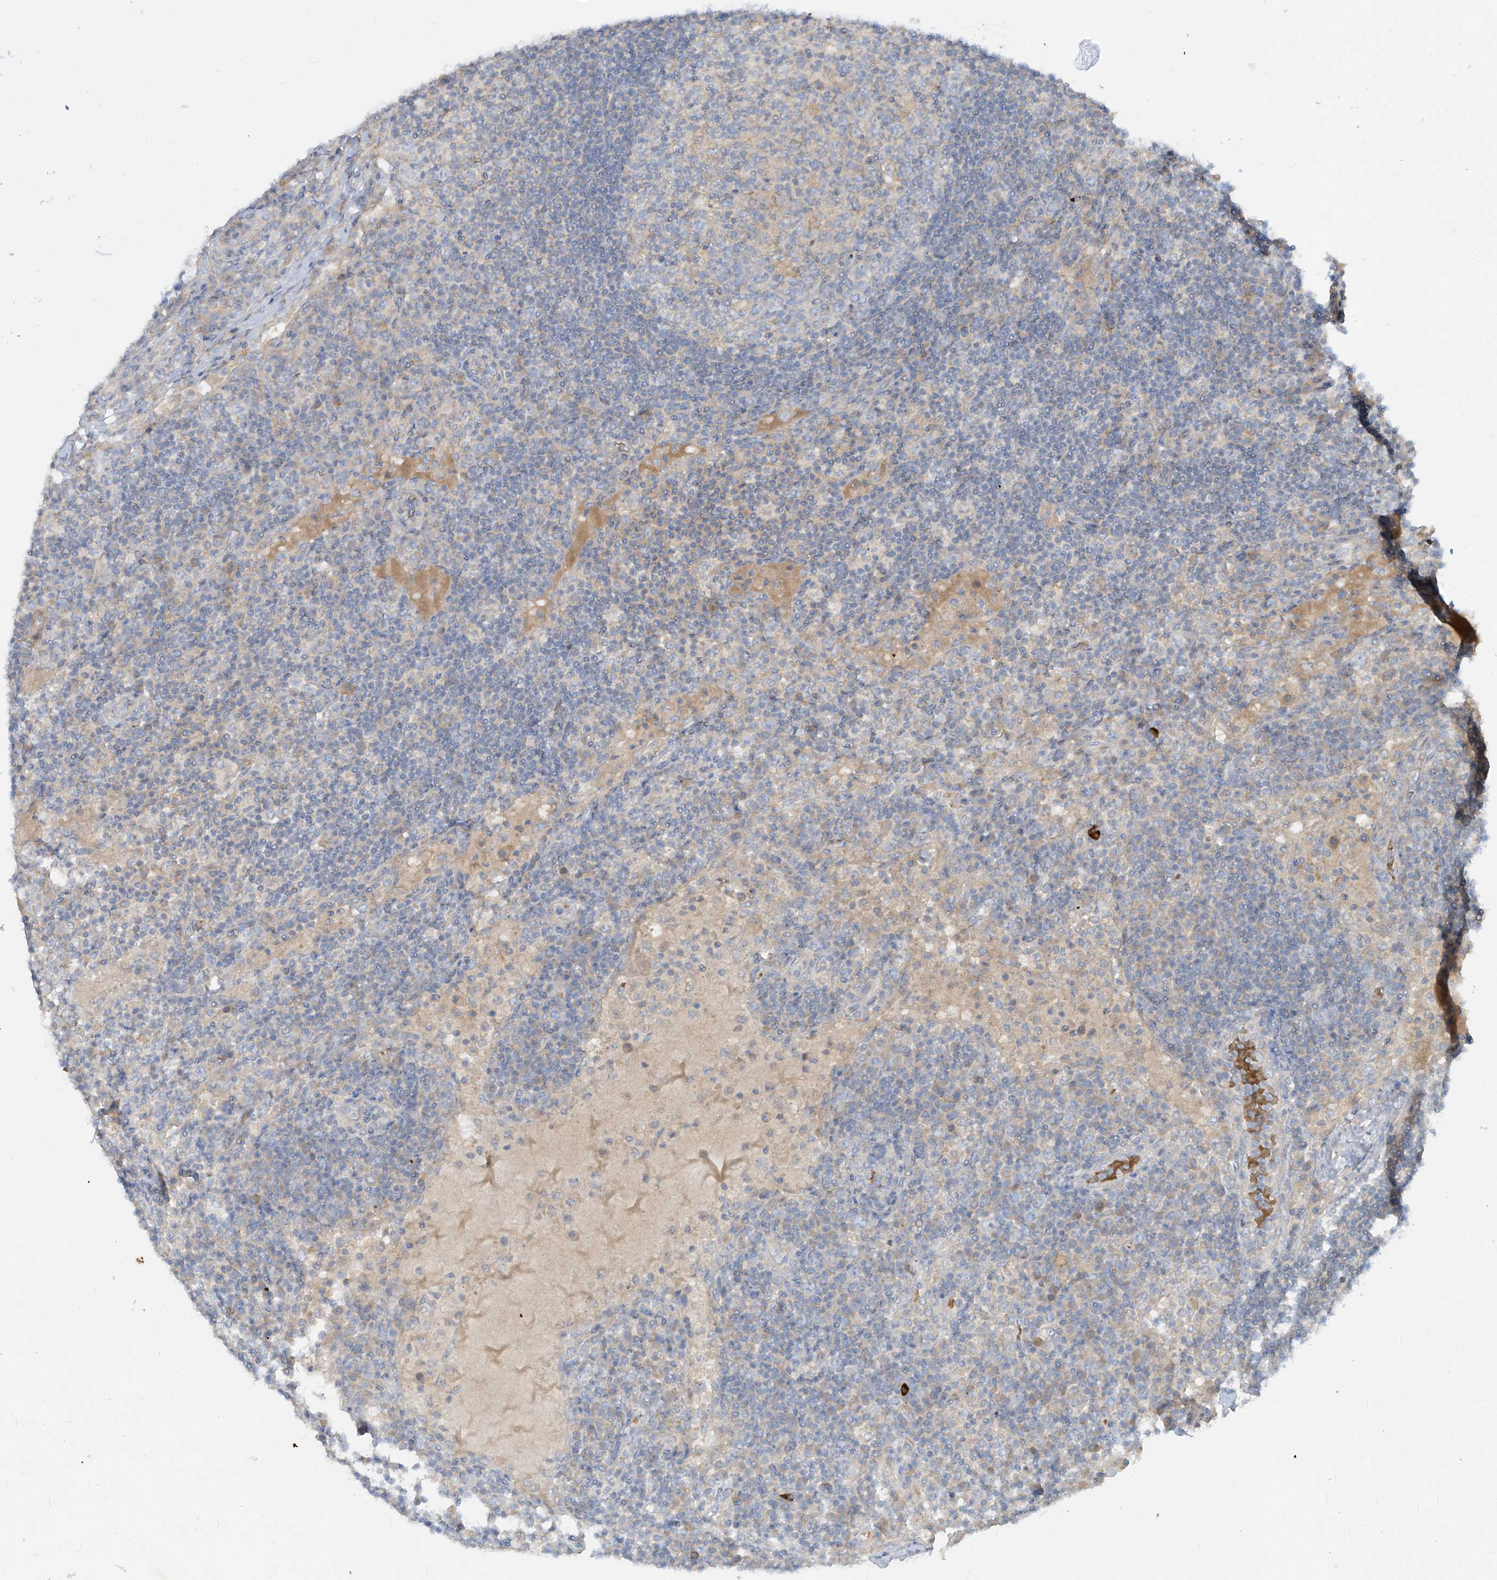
{"staining": {"intensity": "negative", "quantity": "none", "location": "none"}, "tissue": "lymph node", "cell_type": "Germinal center cells", "image_type": "normal", "snomed": [{"axis": "morphology", "description": "Normal tissue, NOS"}, {"axis": "topography", "description": "Lymph node"}], "caption": "Germinal center cells show no significant staining in benign lymph node. (Immunohistochemistry, brightfield microscopy, high magnification).", "gene": "DGKQ", "patient": {"sex": "female", "age": 53}}